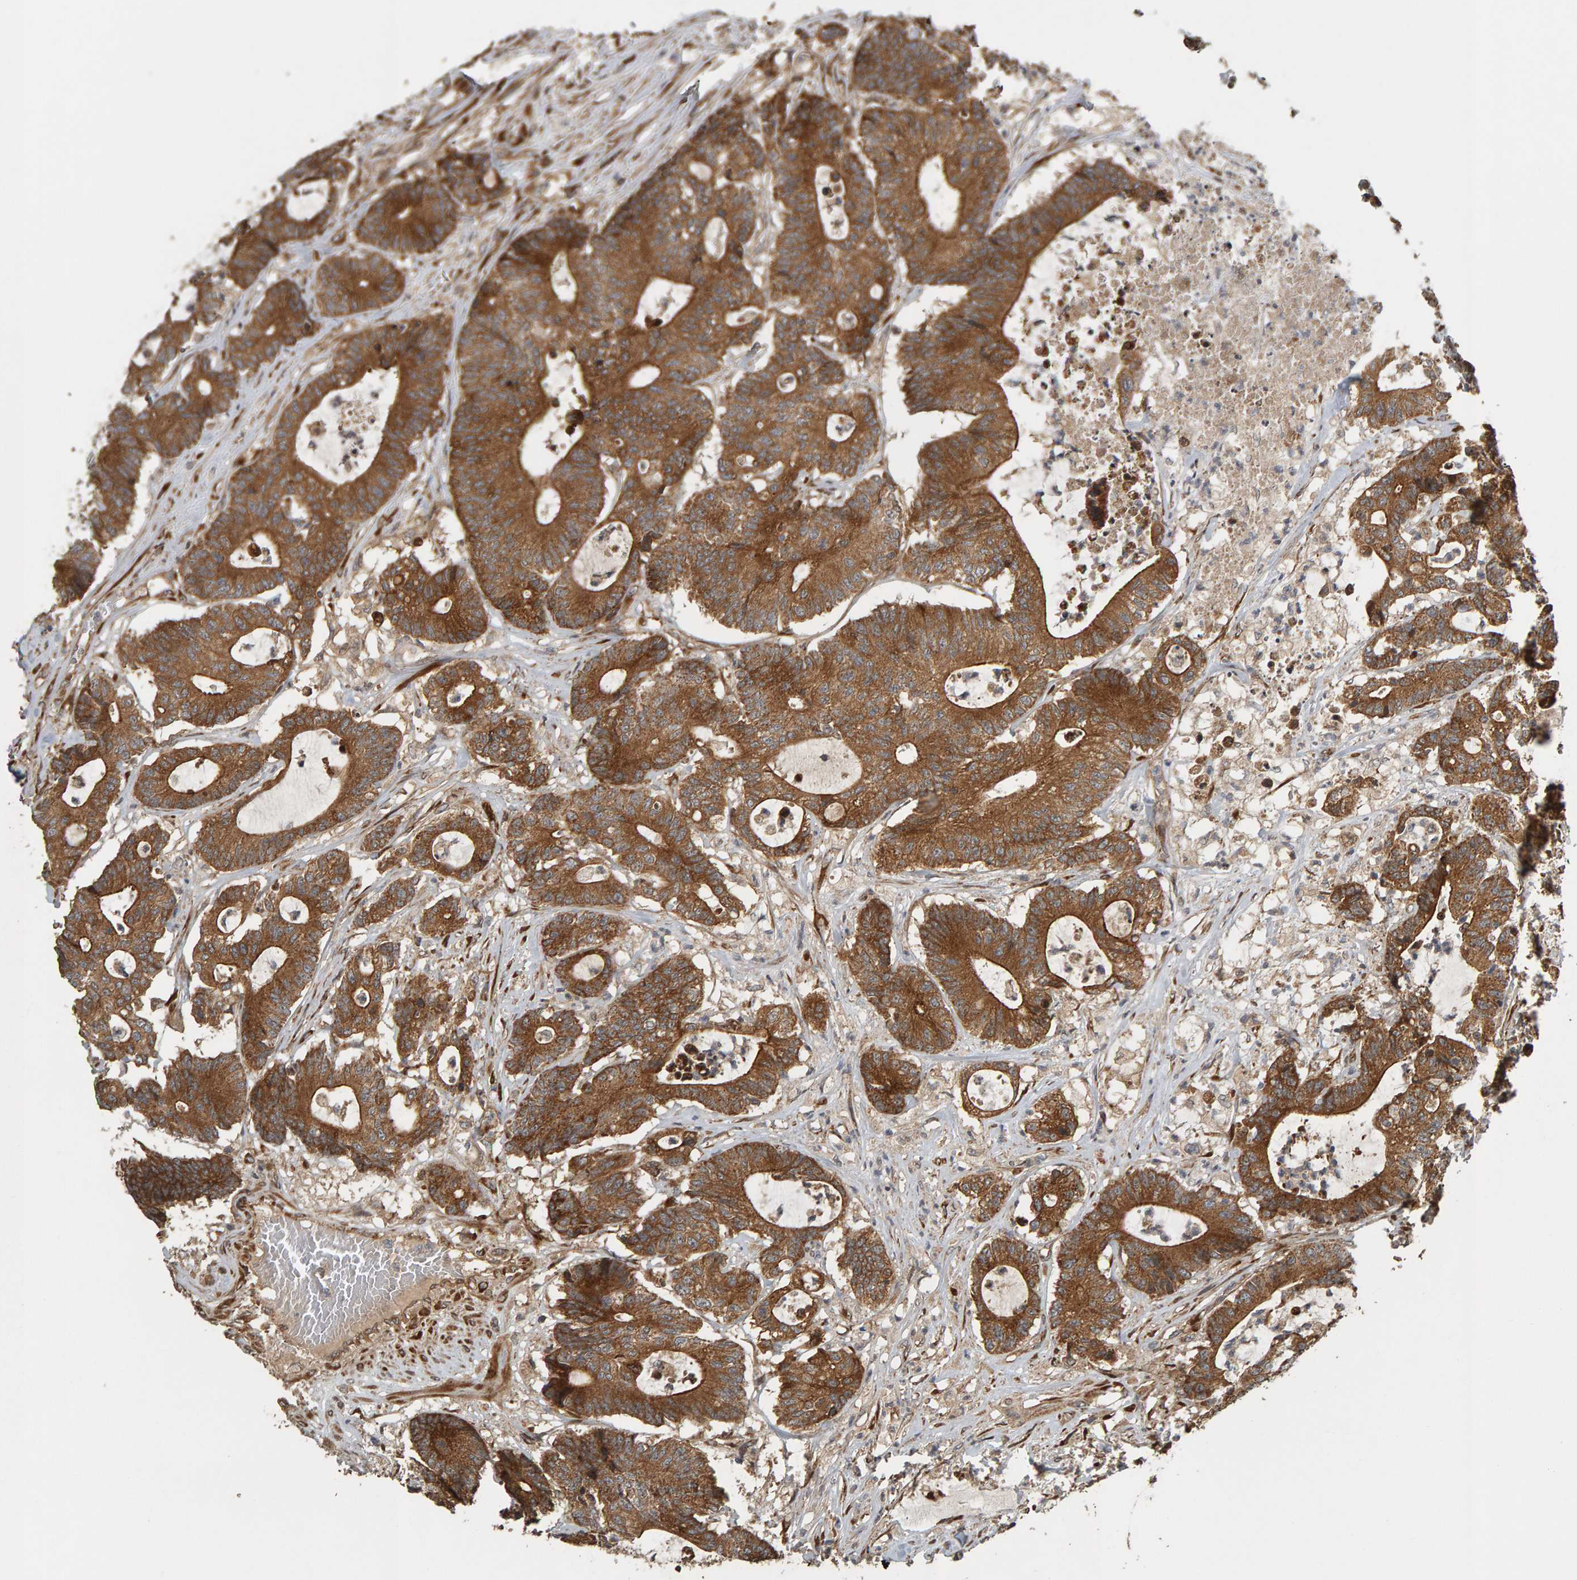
{"staining": {"intensity": "moderate", "quantity": ">75%", "location": "cytoplasmic/membranous"}, "tissue": "colorectal cancer", "cell_type": "Tumor cells", "image_type": "cancer", "snomed": [{"axis": "morphology", "description": "Adenocarcinoma, NOS"}, {"axis": "topography", "description": "Colon"}], "caption": "DAB (3,3'-diaminobenzidine) immunohistochemical staining of human colorectal cancer (adenocarcinoma) displays moderate cytoplasmic/membranous protein expression in about >75% of tumor cells.", "gene": "ZFAND1", "patient": {"sex": "female", "age": 84}}